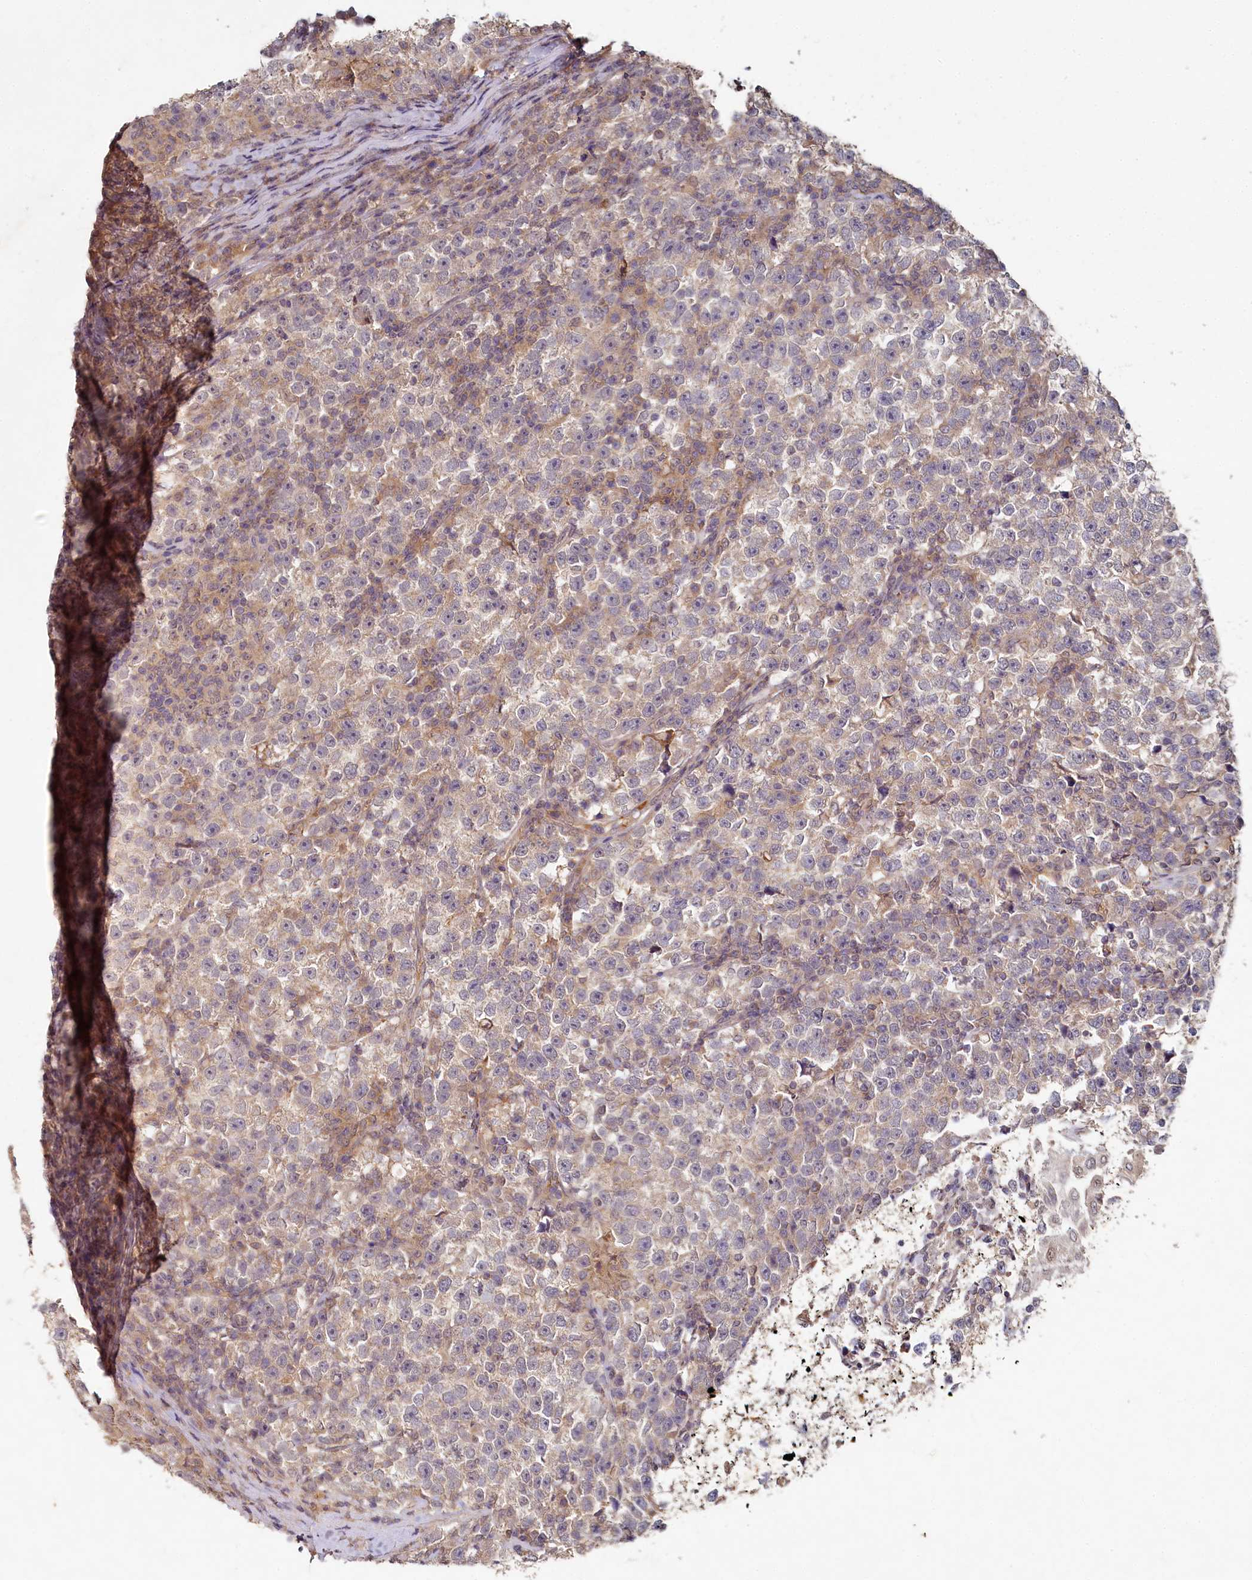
{"staining": {"intensity": "weak", "quantity": "25%-75%", "location": "cytoplasmic/membranous"}, "tissue": "testis cancer", "cell_type": "Tumor cells", "image_type": "cancer", "snomed": [{"axis": "morphology", "description": "Normal tissue, NOS"}, {"axis": "morphology", "description": "Seminoma, NOS"}, {"axis": "topography", "description": "Testis"}], "caption": "Weak cytoplasmic/membranous expression for a protein is present in about 25%-75% of tumor cells of testis cancer (seminoma) using immunohistochemistry (IHC).", "gene": "HERC3", "patient": {"sex": "male", "age": 43}}